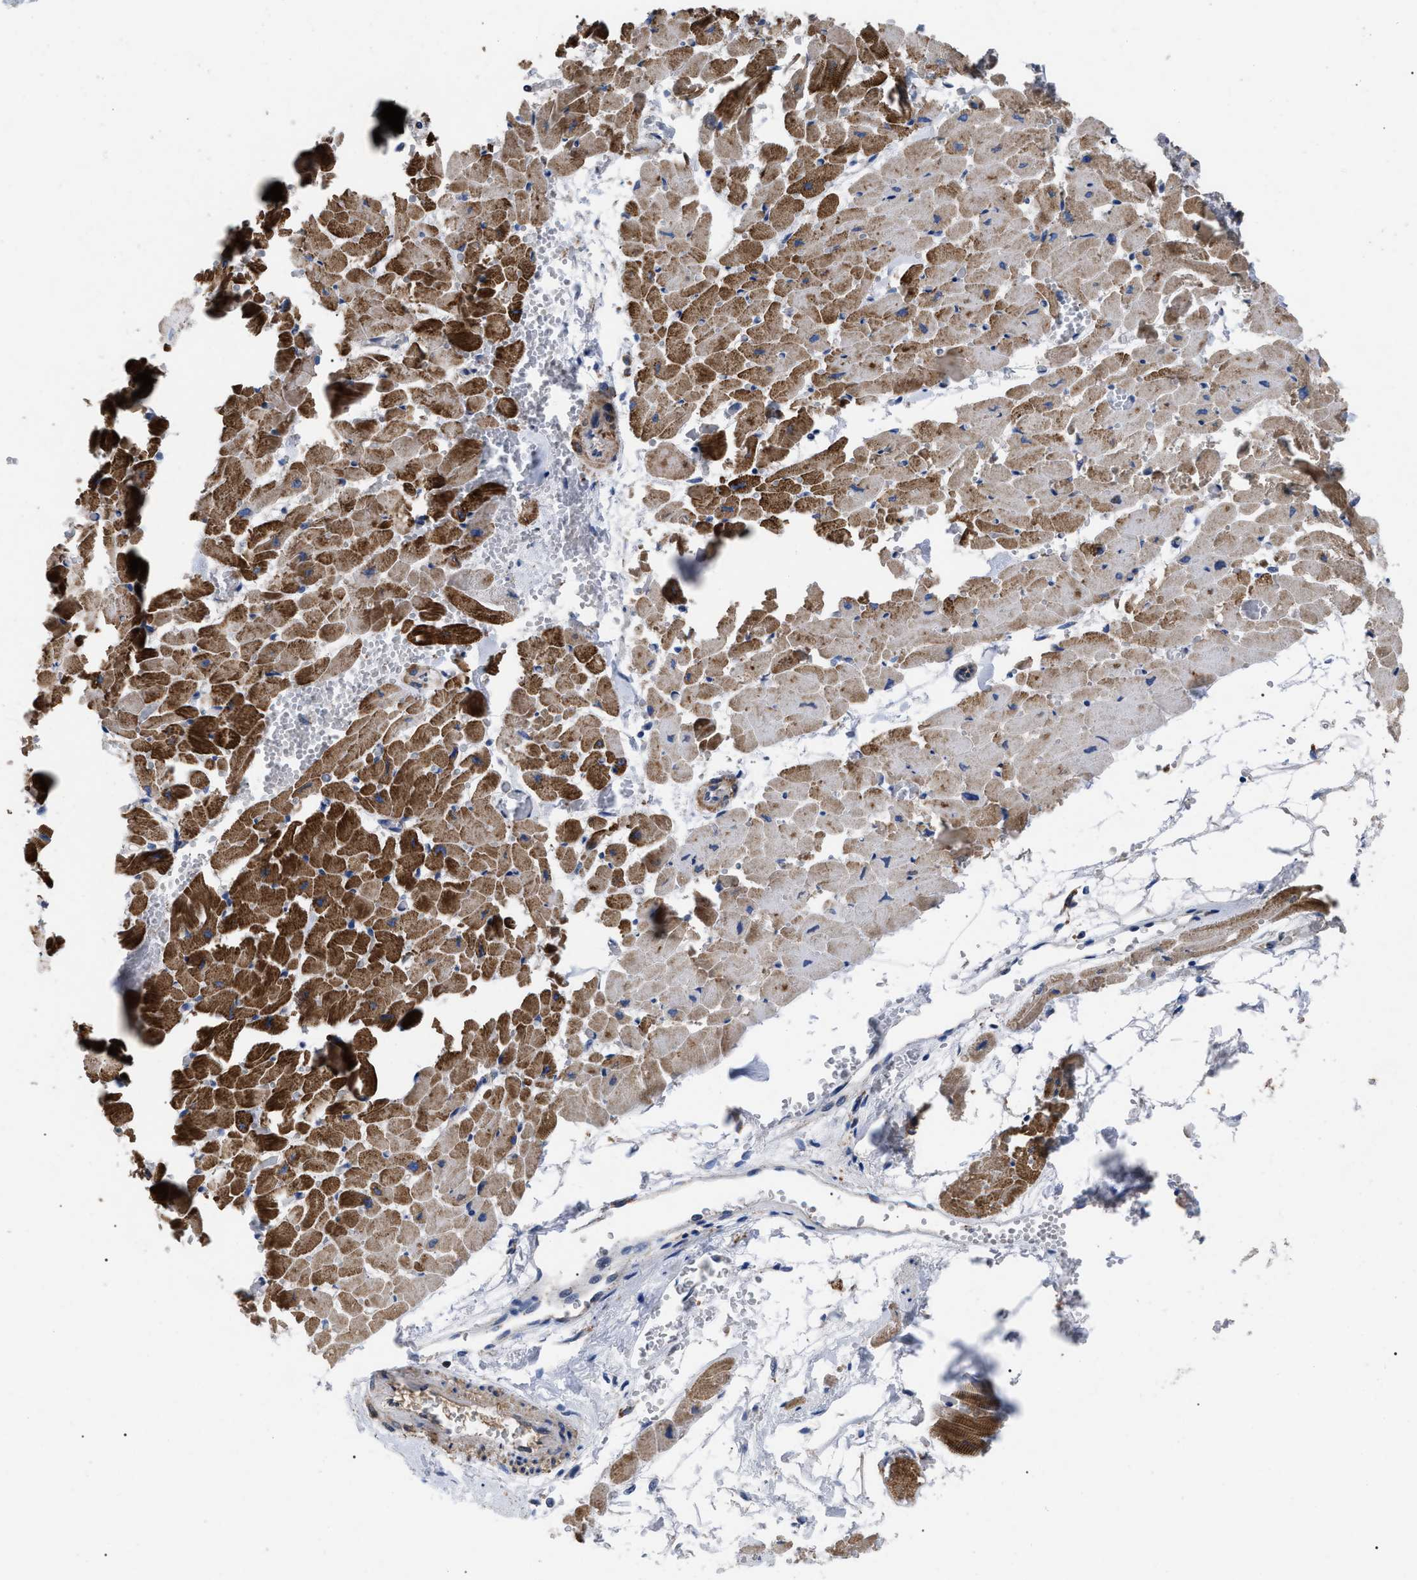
{"staining": {"intensity": "strong", "quantity": ">75%", "location": "cytoplasmic/membranous"}, "tissue": "heart muscle", "cell_type": "Cardiomyocytes", "image_type": "normal", "snomed": [{"axis": "morphology", "description": "Normal tissue, NOS"}, {"axis": "topography", "description": "Heart"}], "caption": "This photomicrograph exhibits unremarkable heart muscle stained with immunohistochemistry (IHC) to label a protein in brown. The cytoplasmic/membranous of cardiomyocytes show strong positivity for the protein. Nuclei are counter-stained blue.", "gene": "FAM171A2", "patient": {"sex": "female", "age": 19}}